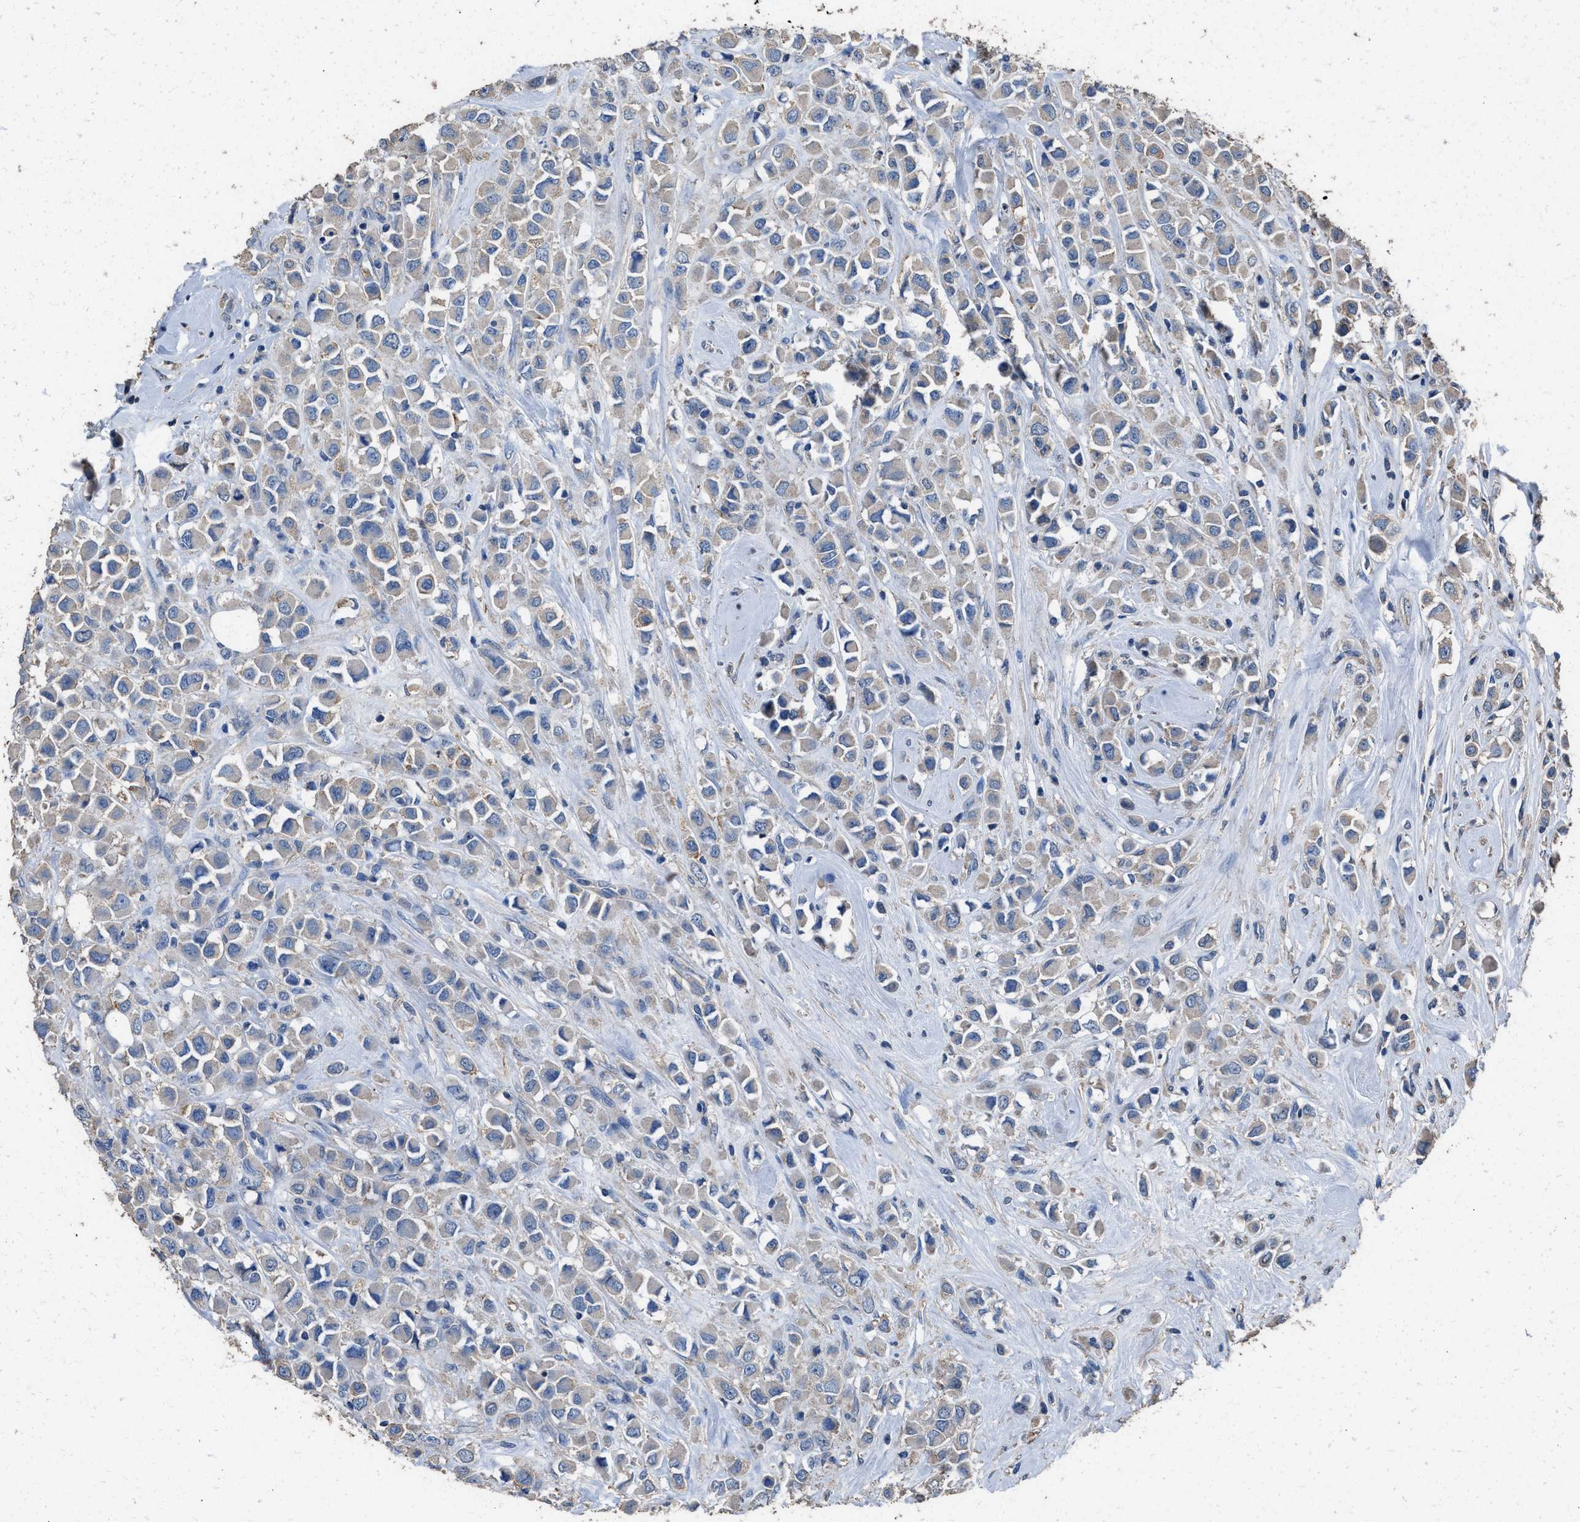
{"staining": {"intensity": "weak", "quantity": ">75%", "location": "cytoplasmic/membranous"}, "tissue": "breast cancer", "cell_type": "Tumor cells", "image_type": "cancer", "snomed": [{"axis": "morphology", "description": "Duct carcinoma"}, {"axis": "topography", "description": "Breast"}], "caption": "Breast cancer (intraductal carcinoma) stained with DAB immunohistochemistry (IHC) displays low levels of weak cytoplasmic/membranous staining in about >75% of tumor cells.", "gene": "ITSN1", "patient": {"sex": "female", "age": 61}}